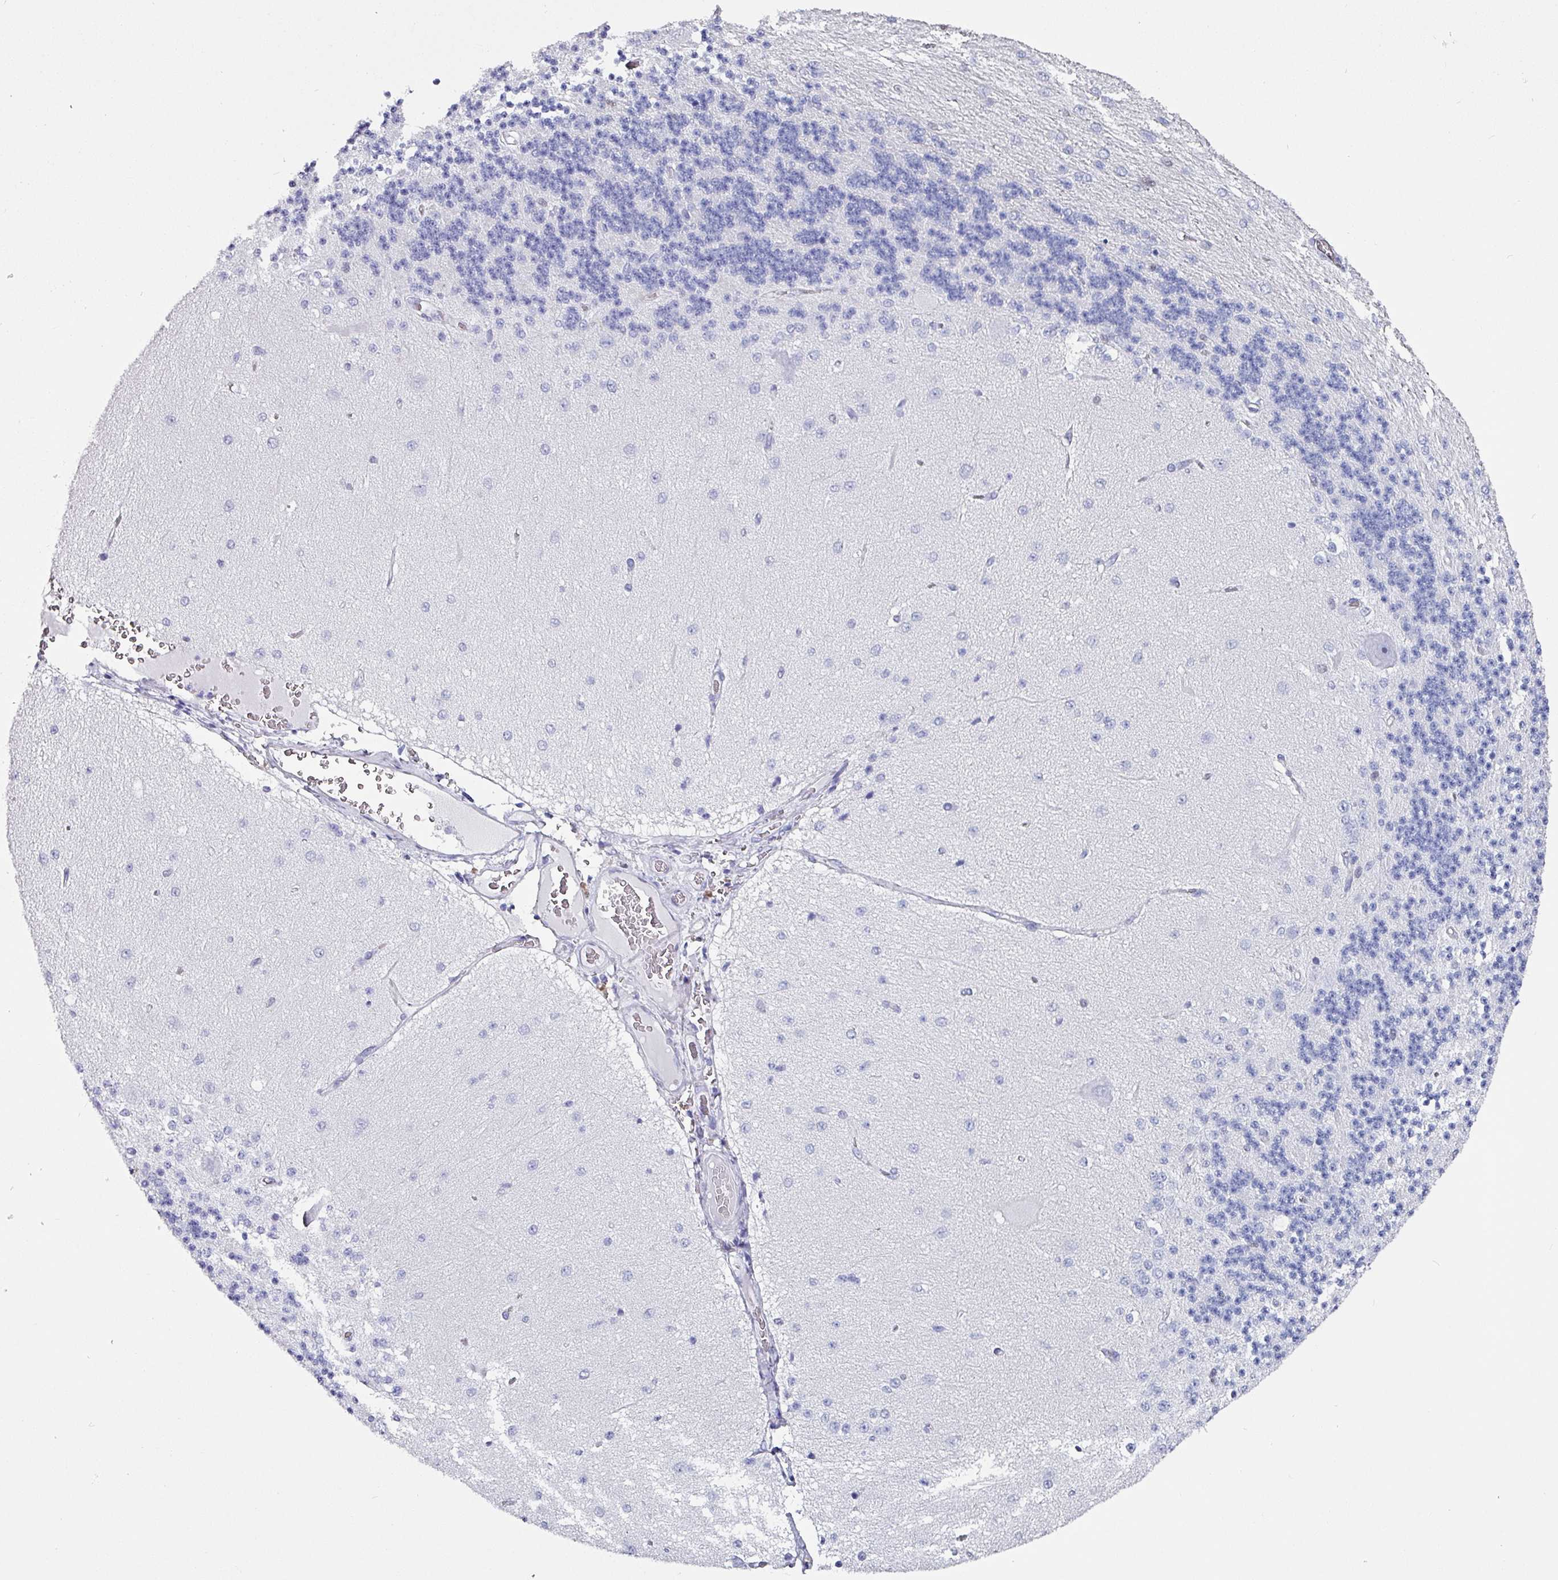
{"staining": {"intensity": "negative", "quantity": "none", "location": "none"}, "tissue": "cerebellum", "cell_type": "Cells in granular layer", "image_type": "normal", "snomed": [{"axis": "morphology", "description": "Normal tissue, NOS"}, {"axis": "topography", "description": "Cerebellum"}], "caption": "This is a histopathology image of IHC staining of normal cerebellum, which shows no staining in cells in granular layer. The staining was performed using DAB to visualize the protein expression in brown, while the nuclei were stained in blue with hematoxylin (Magnification: 20x).", "gene": "ZNF816", "patient": {"sex": "female", "age": 29}}